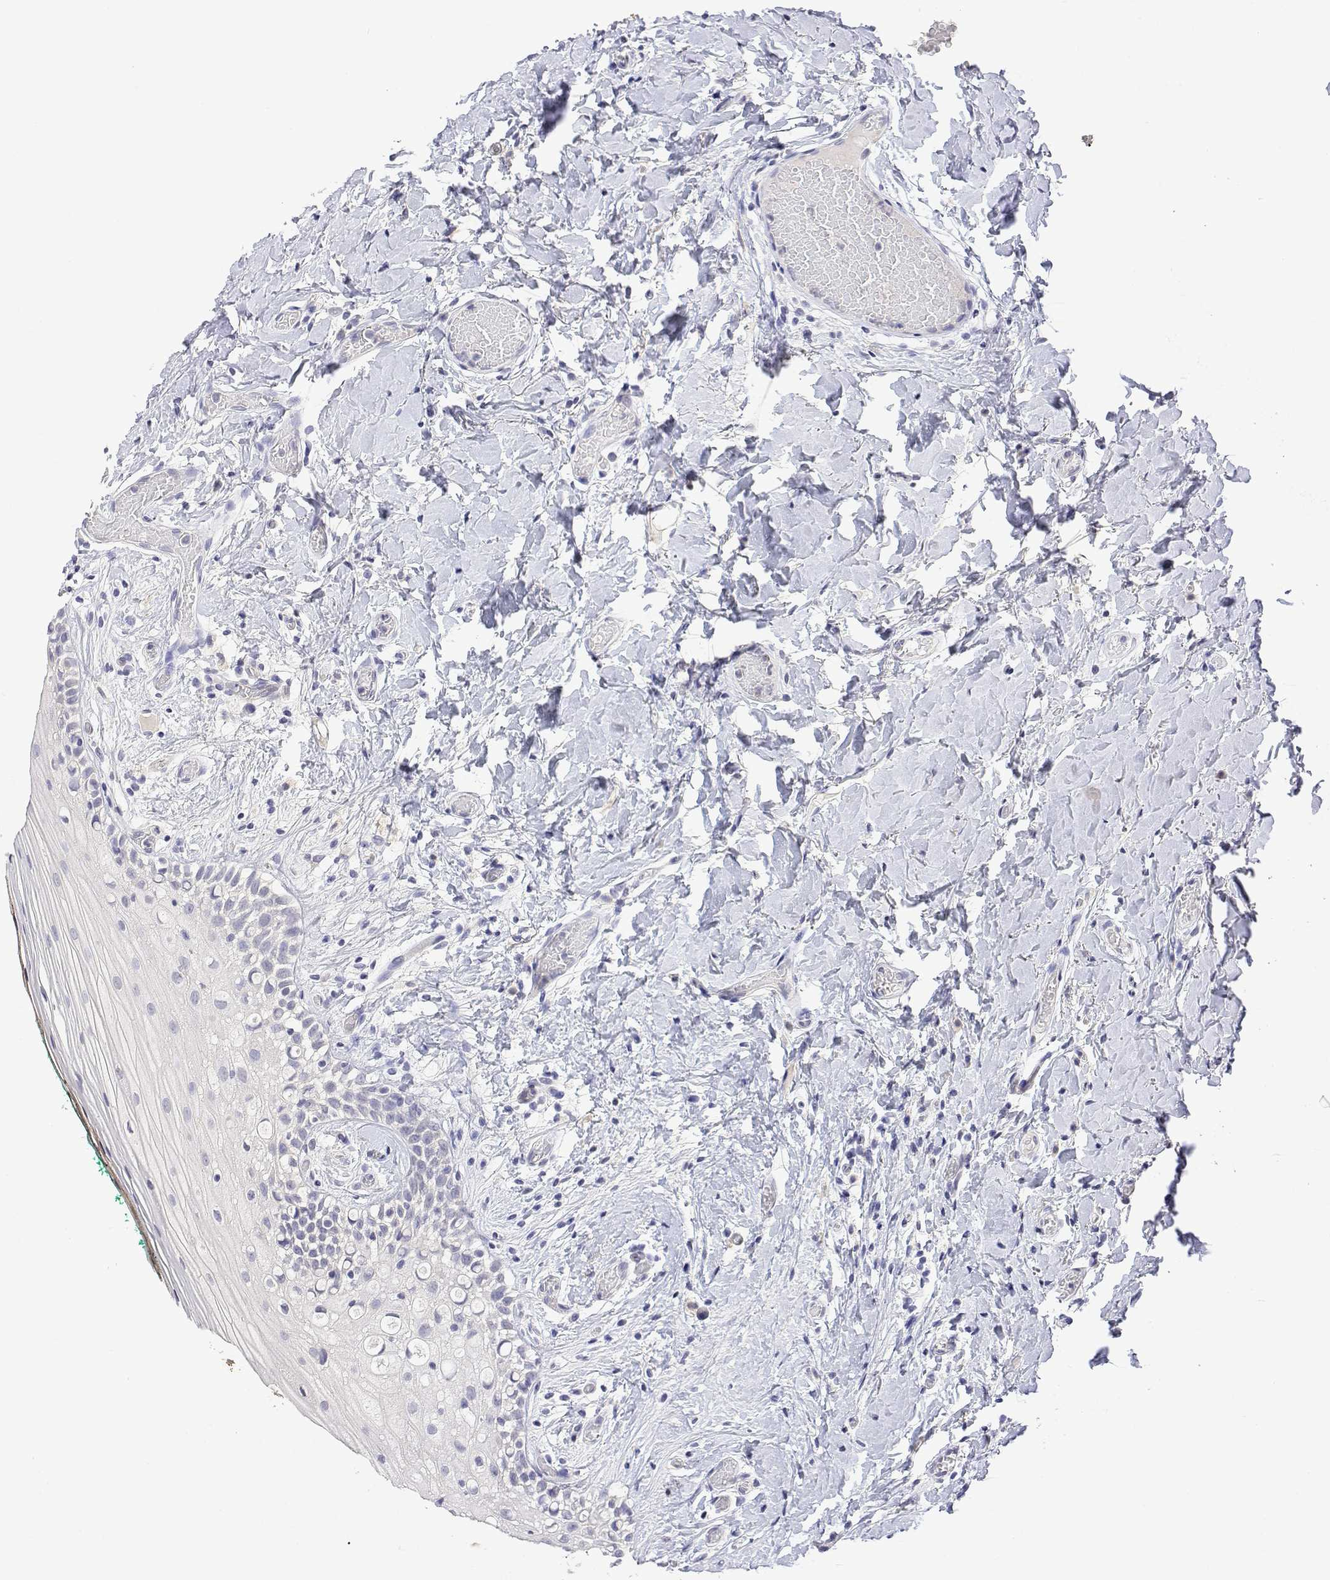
{"staining": {"intensity": "negative", "quantity": "none", "location": "none"}, "tissue": "oral mucosa", "cell_type": "Squamous epithelial cells", "image_type": "normal", "snomed": [{"axis": "morphology", "description": "Normal tissue, NOS"}, {"axis": "topography", "description": "Oral tissue"}], "caption": "This is an immunohistochemistry image of unremarkable human oral mucosa. There is no expression in squamous epithelial cells.", "gene": "PLCB1", "patient": {"sex": "female", "age": 83}}